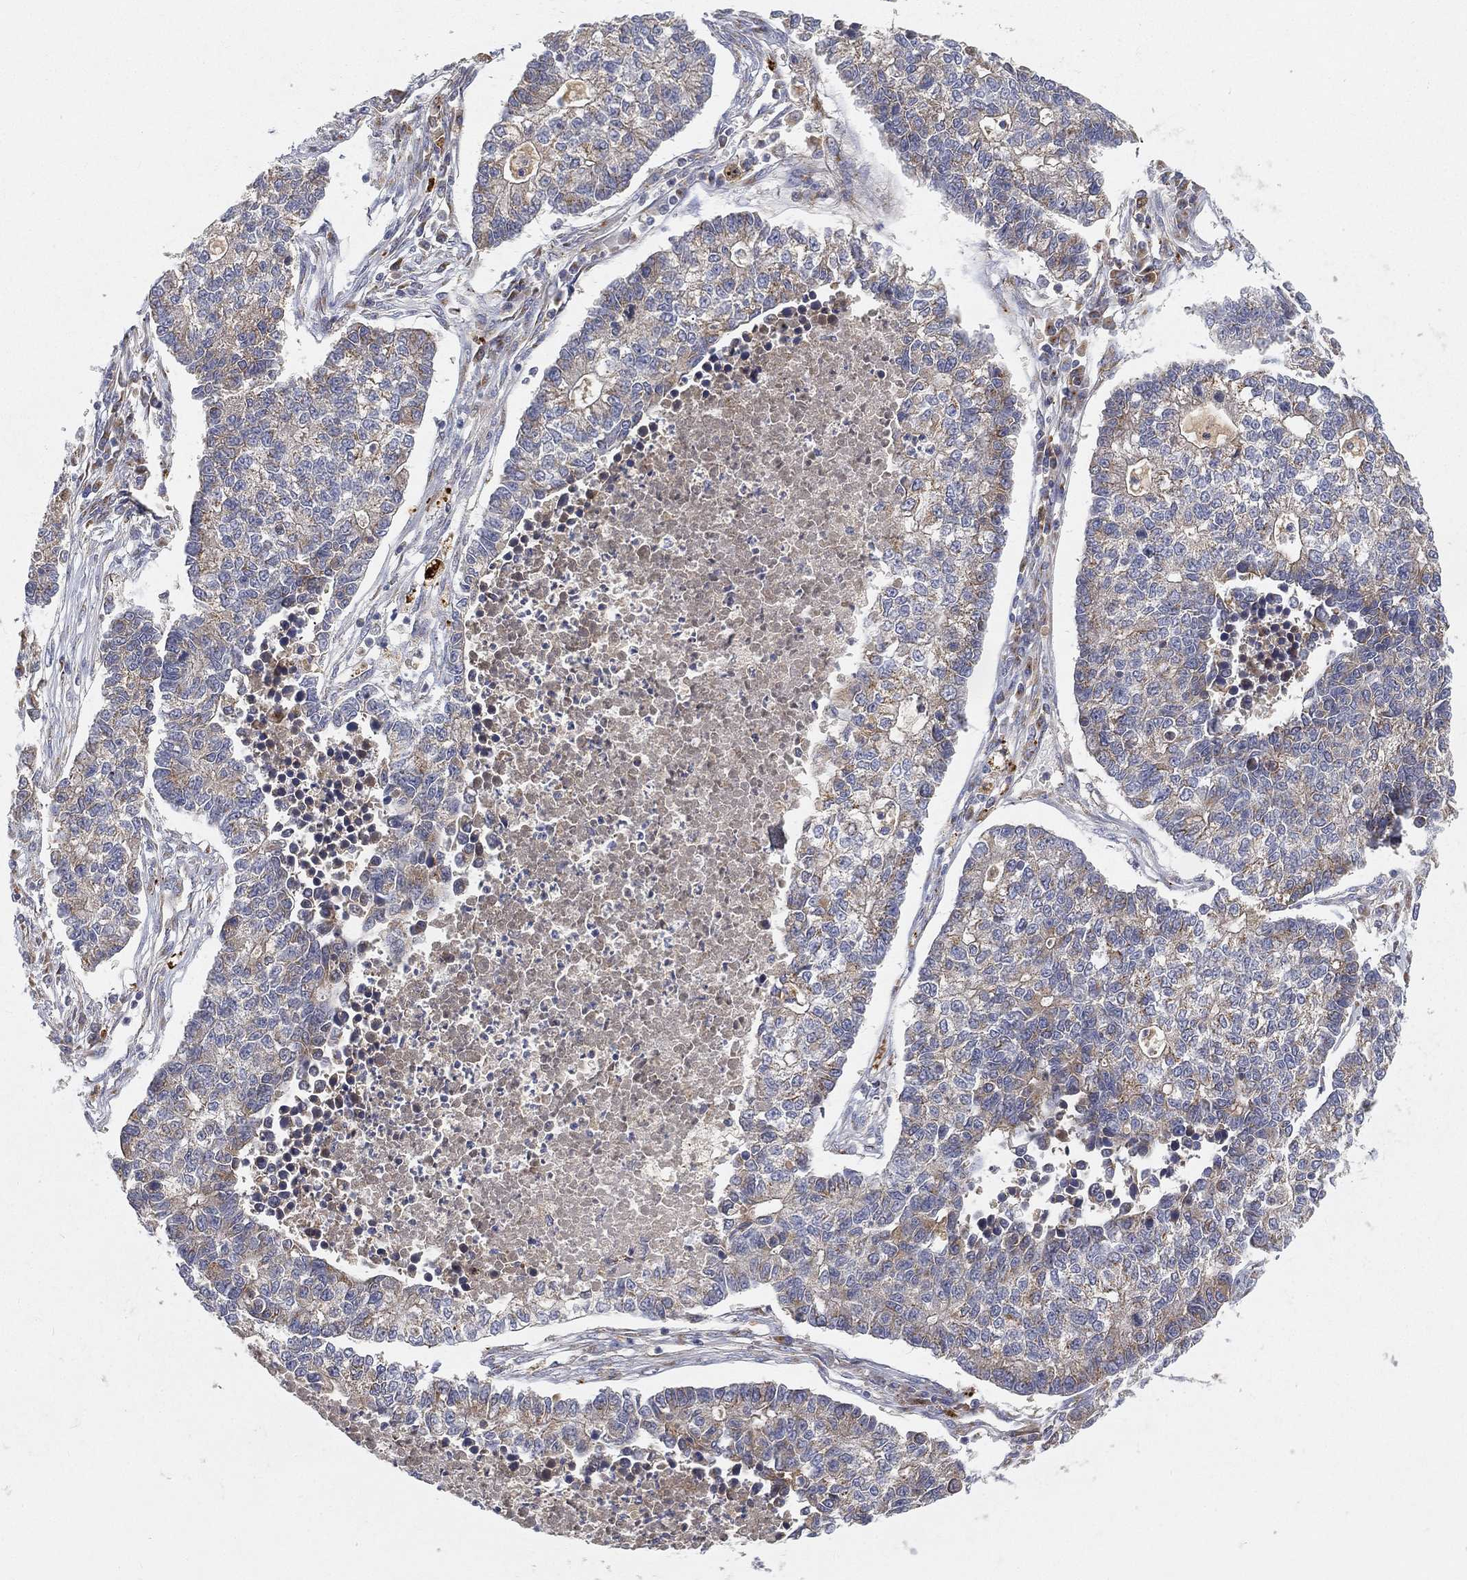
{"staining": {"intensity": "weak", "quantity": "<25%", "location": "cytoplasmic/membranous"}, "tissue": "lung cancer", "cell_type": "Tumor cells", "image_type": "cancer", "snomed": [{"axis": "morphology", "description": "Adenocarcinoma, NOS"}, {"axis": "topography", "description": "Lung"}], "caption": "Immunohistochemistry histopathology image of neoplastic tissue: human adenocarcinoma (lung) stained with DAB reveals no significant protein staining in tumor cells.", "gene": "CTSL", "patient": {"sex": "male", "age": 57}}